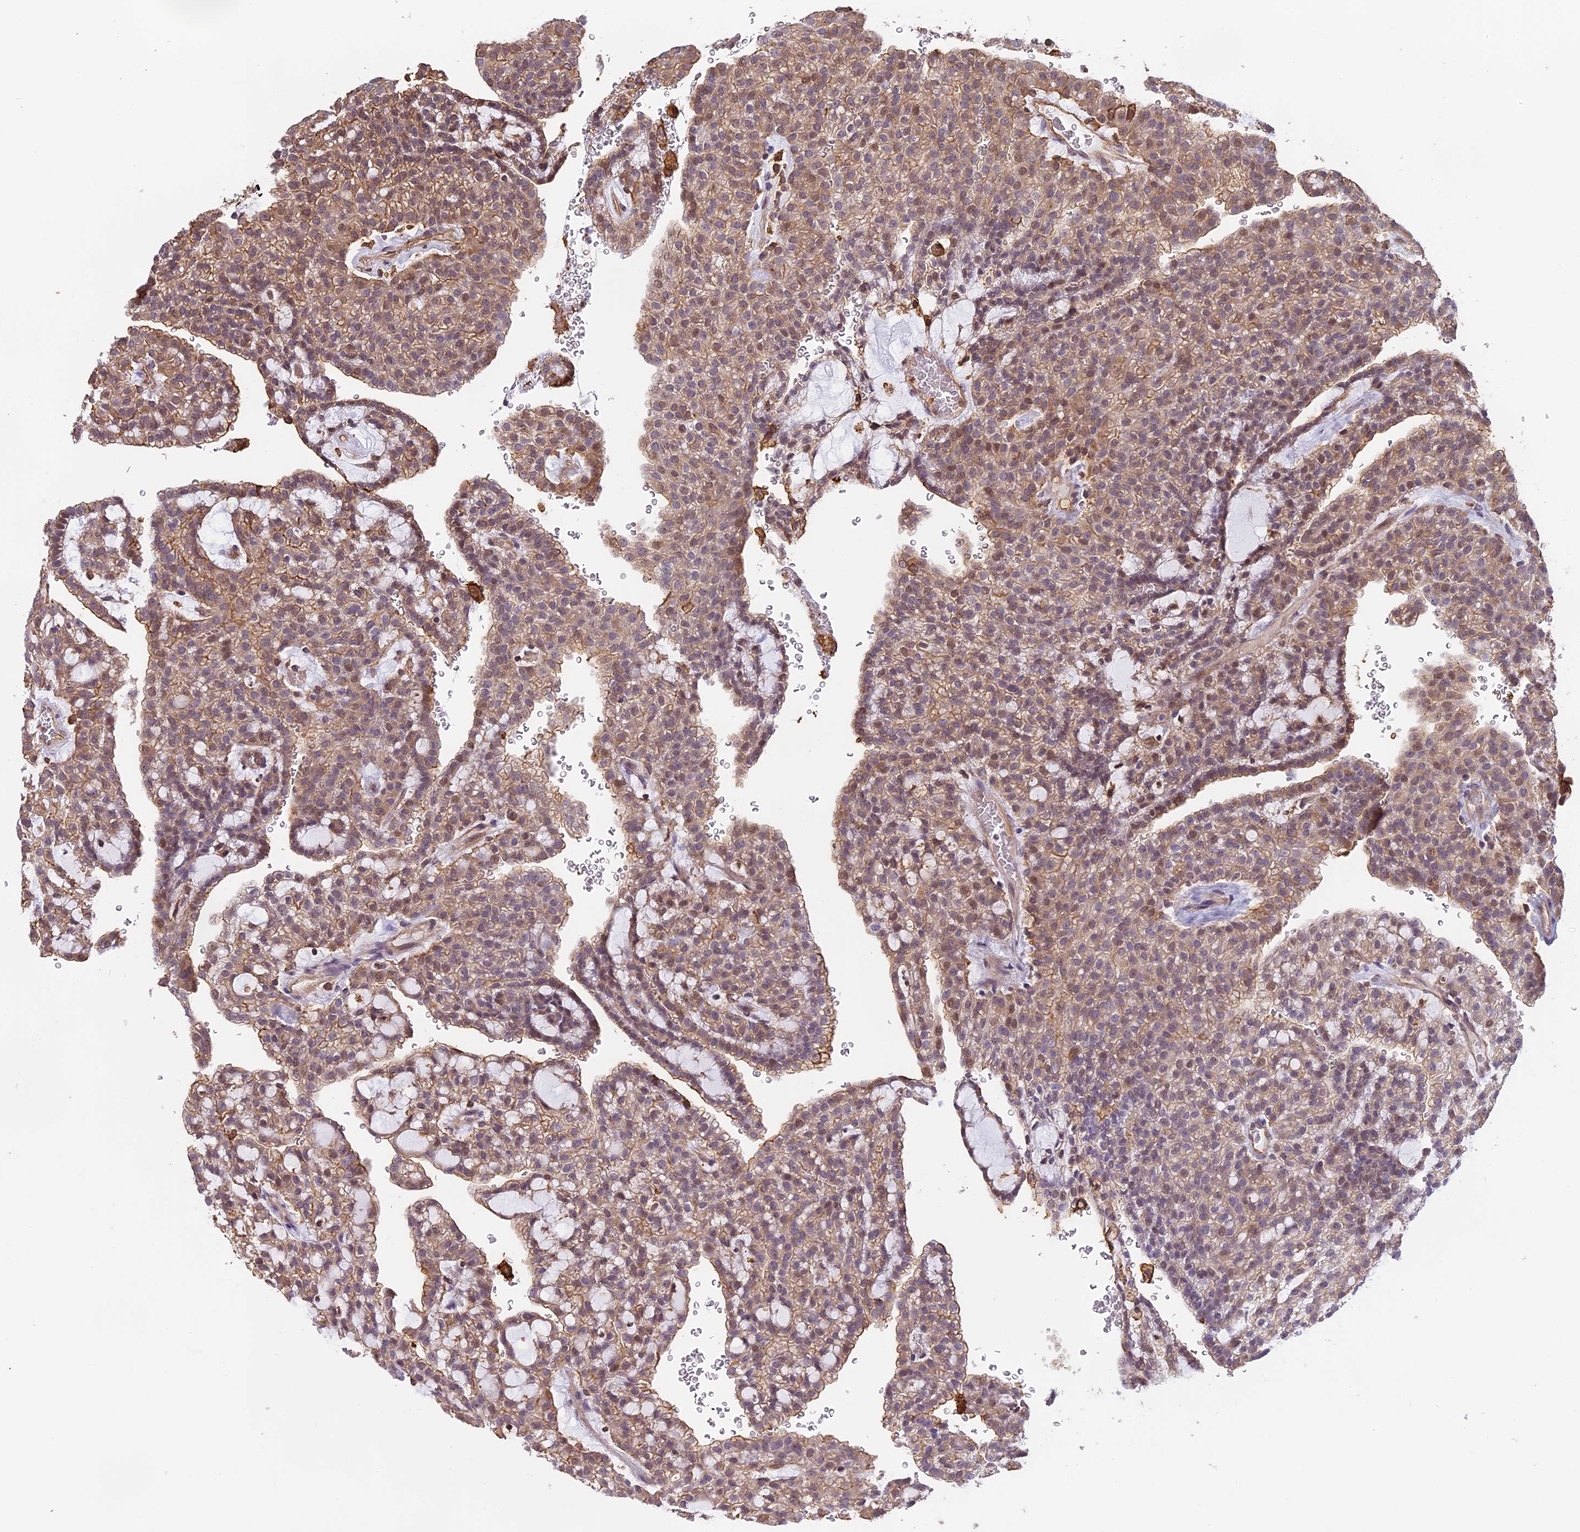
{"staining": {"intensity": "moderate", "quantity": ">75%", "location": "cytoplasmic/membranous,nuclear"}, "tissue": "renal cancer", "cell_type": "Tumor cells", "image_type": "cancer", "snomed": [{"axis": "morphology", "description": "Adenocarcinoma, NOS"}, {"axis": "topography", "description": "Kidney"}], "caption": "Renal cancer tissue demonstrates moderate cytoplasmic/membranous and nuclear staining in about >75% of tumor cells, visualized by immunohistochemistry.", "gene": "TMEM255B", "patient": {"sex": "male", "age": 63}}